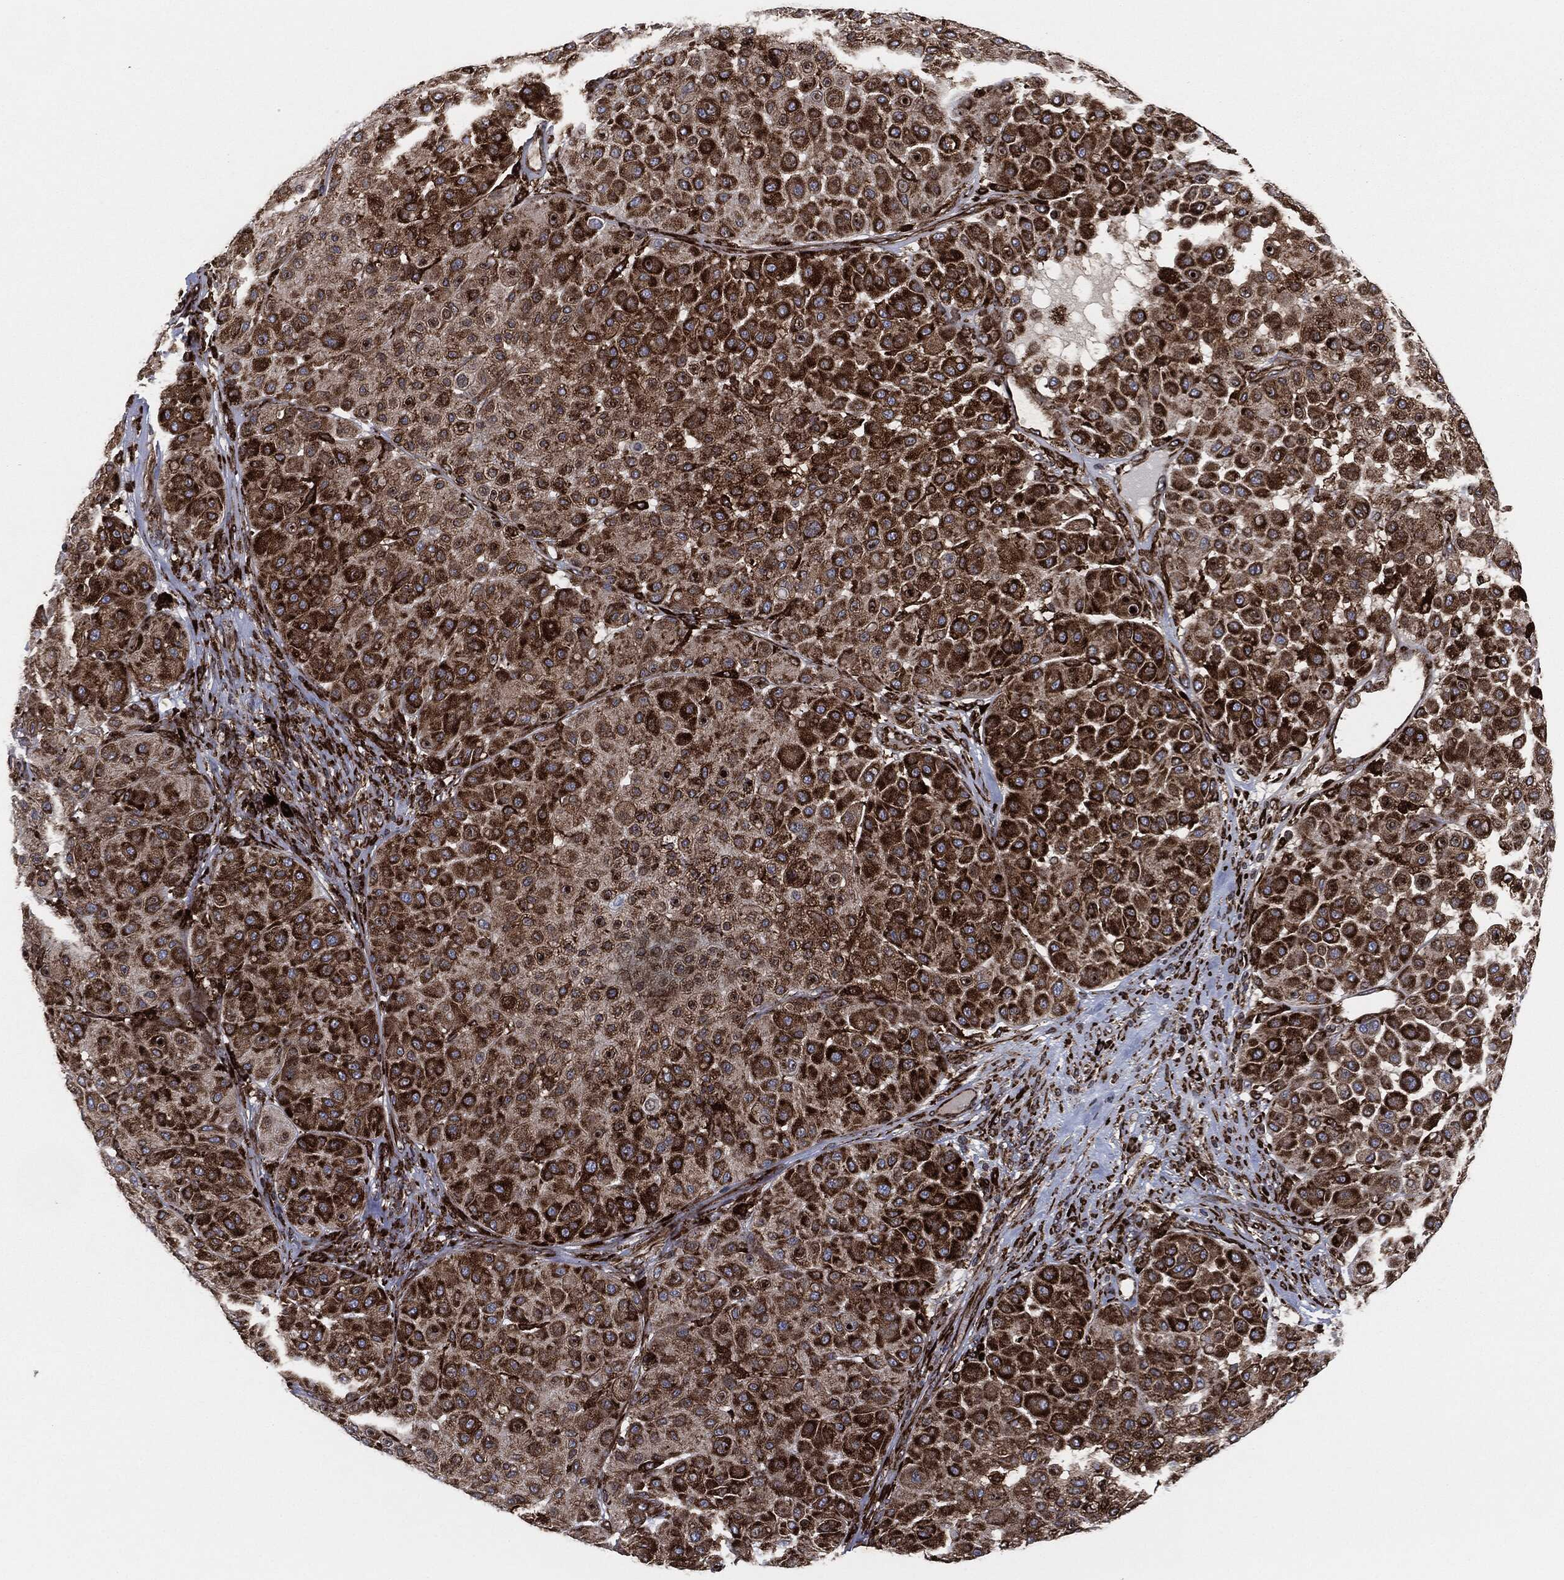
{"staining": {"intensity": "strong", "quantity": ">75%", "location": "cytoplasmic/membranous"}, "tissue": "melanoma", "cell_type": "Tumor cells", "image_type": "cancer", "snomed": [{"axis": "morphology", "description": "Malignant melanoma, Metastatic site"}, {"axis": "topography", "description": "Smooth muscle"}], "caption": "About >75% of tumor cells in human malignant melanoma (metastatic site) demonstrate strong cytoplasmic/membranous protein expression as visualized by brown immunohistochemical staining.", "gene": "CALR", "patient": {"sex": "male", "age": 41}}